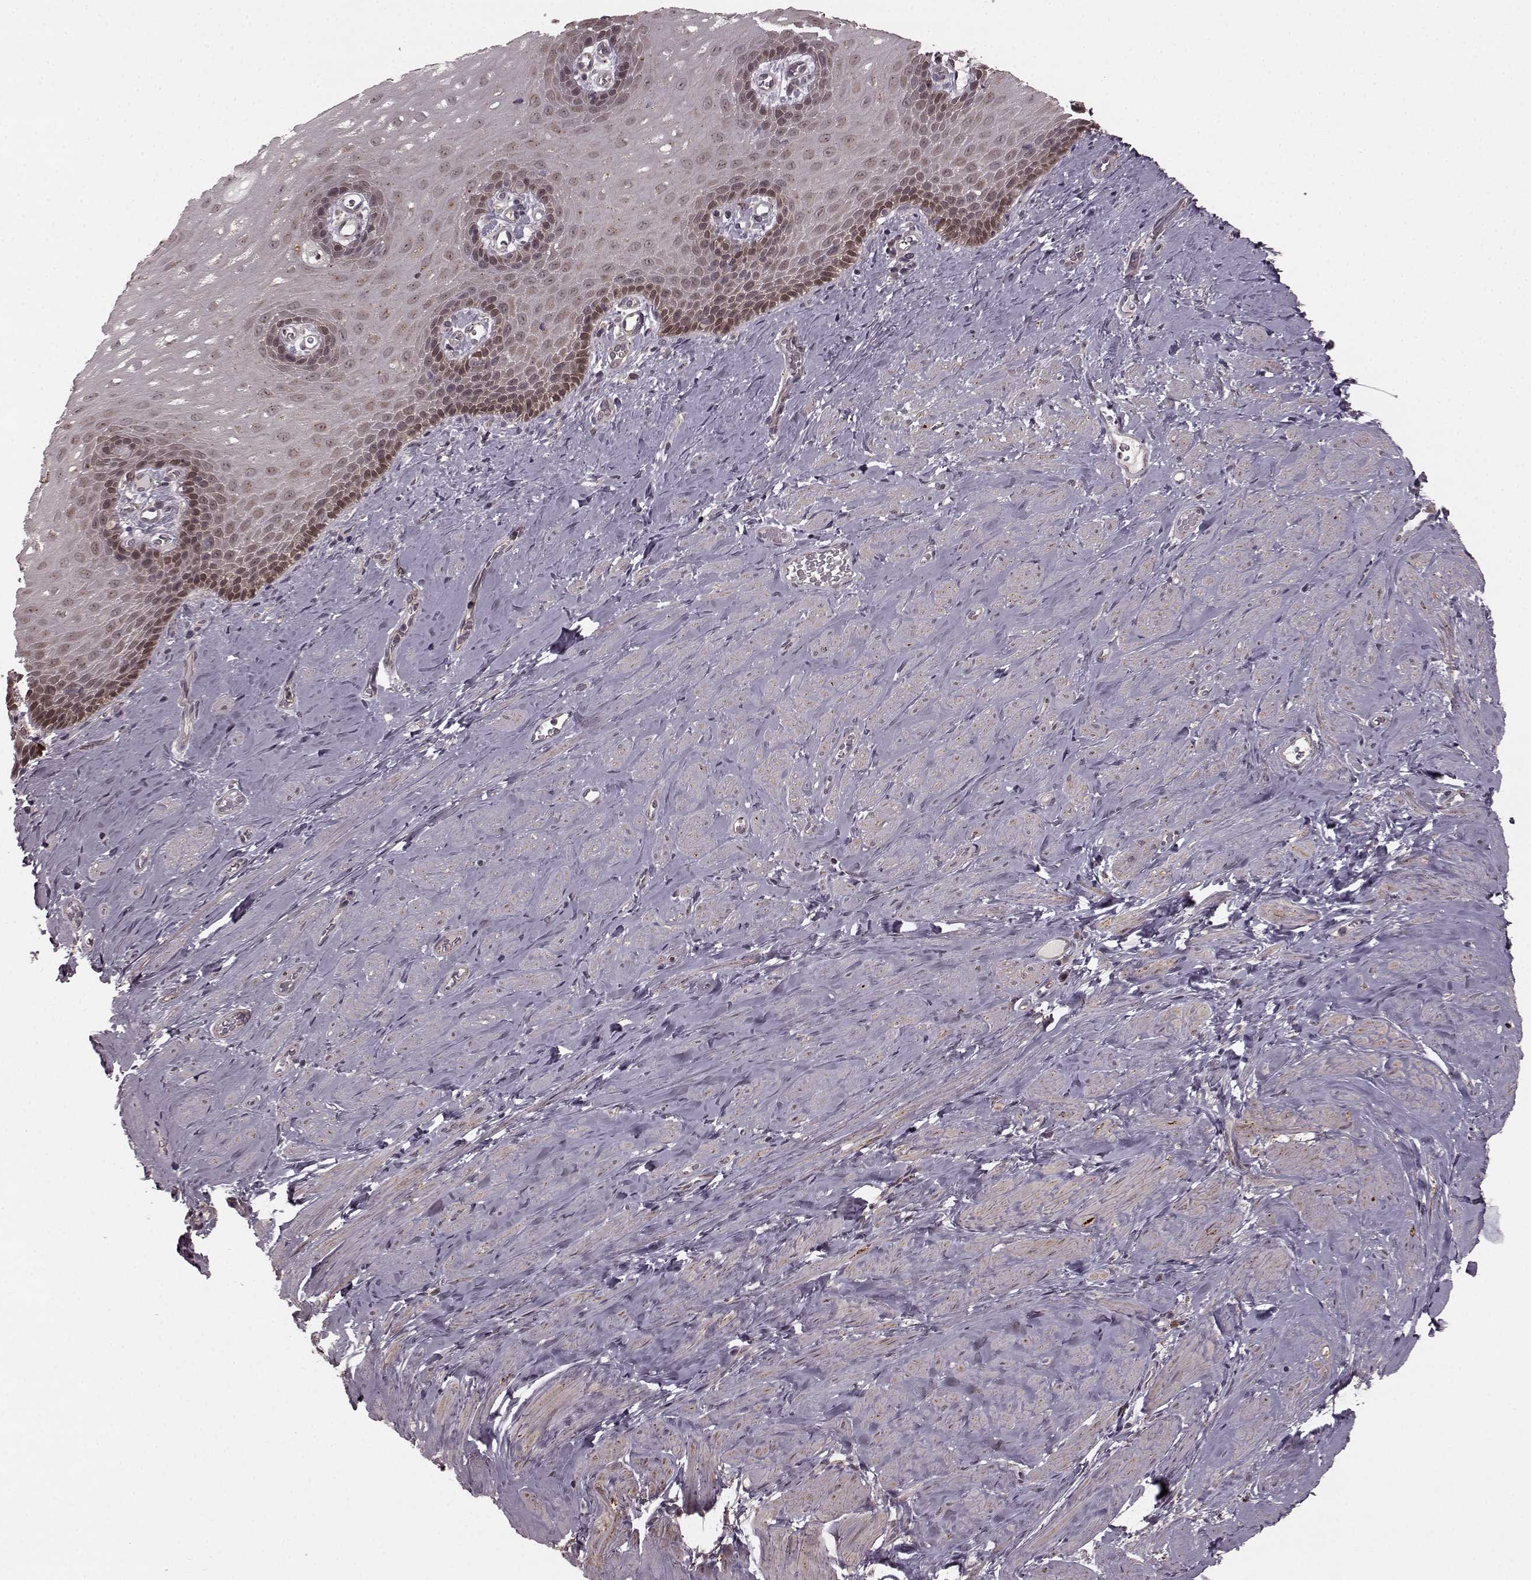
{"staining": {"intensity": "moderate", "quantity": "<25%", "location": "nuclear"}, "tissue": "esophagus", "cell_type": "Squamous epithelial cells", "image_type": "normal", "snomed": [{"axis": "morphology", "description": "Normal tissue, NOS"}, {"axis": "topography", "description": "Esophagus"}], "caption": "A high-resolution photomicrograph shows IHC staining of normal esophagus, which shows moderate nuclear staining in about <25% of squamous epithelial cells. Using DAB (brown) and hematoxylin (blue) stains, captured at high magnification using brightfield microscopy.", "gene": "GSS", "patient": {"sex": "male", "age": 64}}